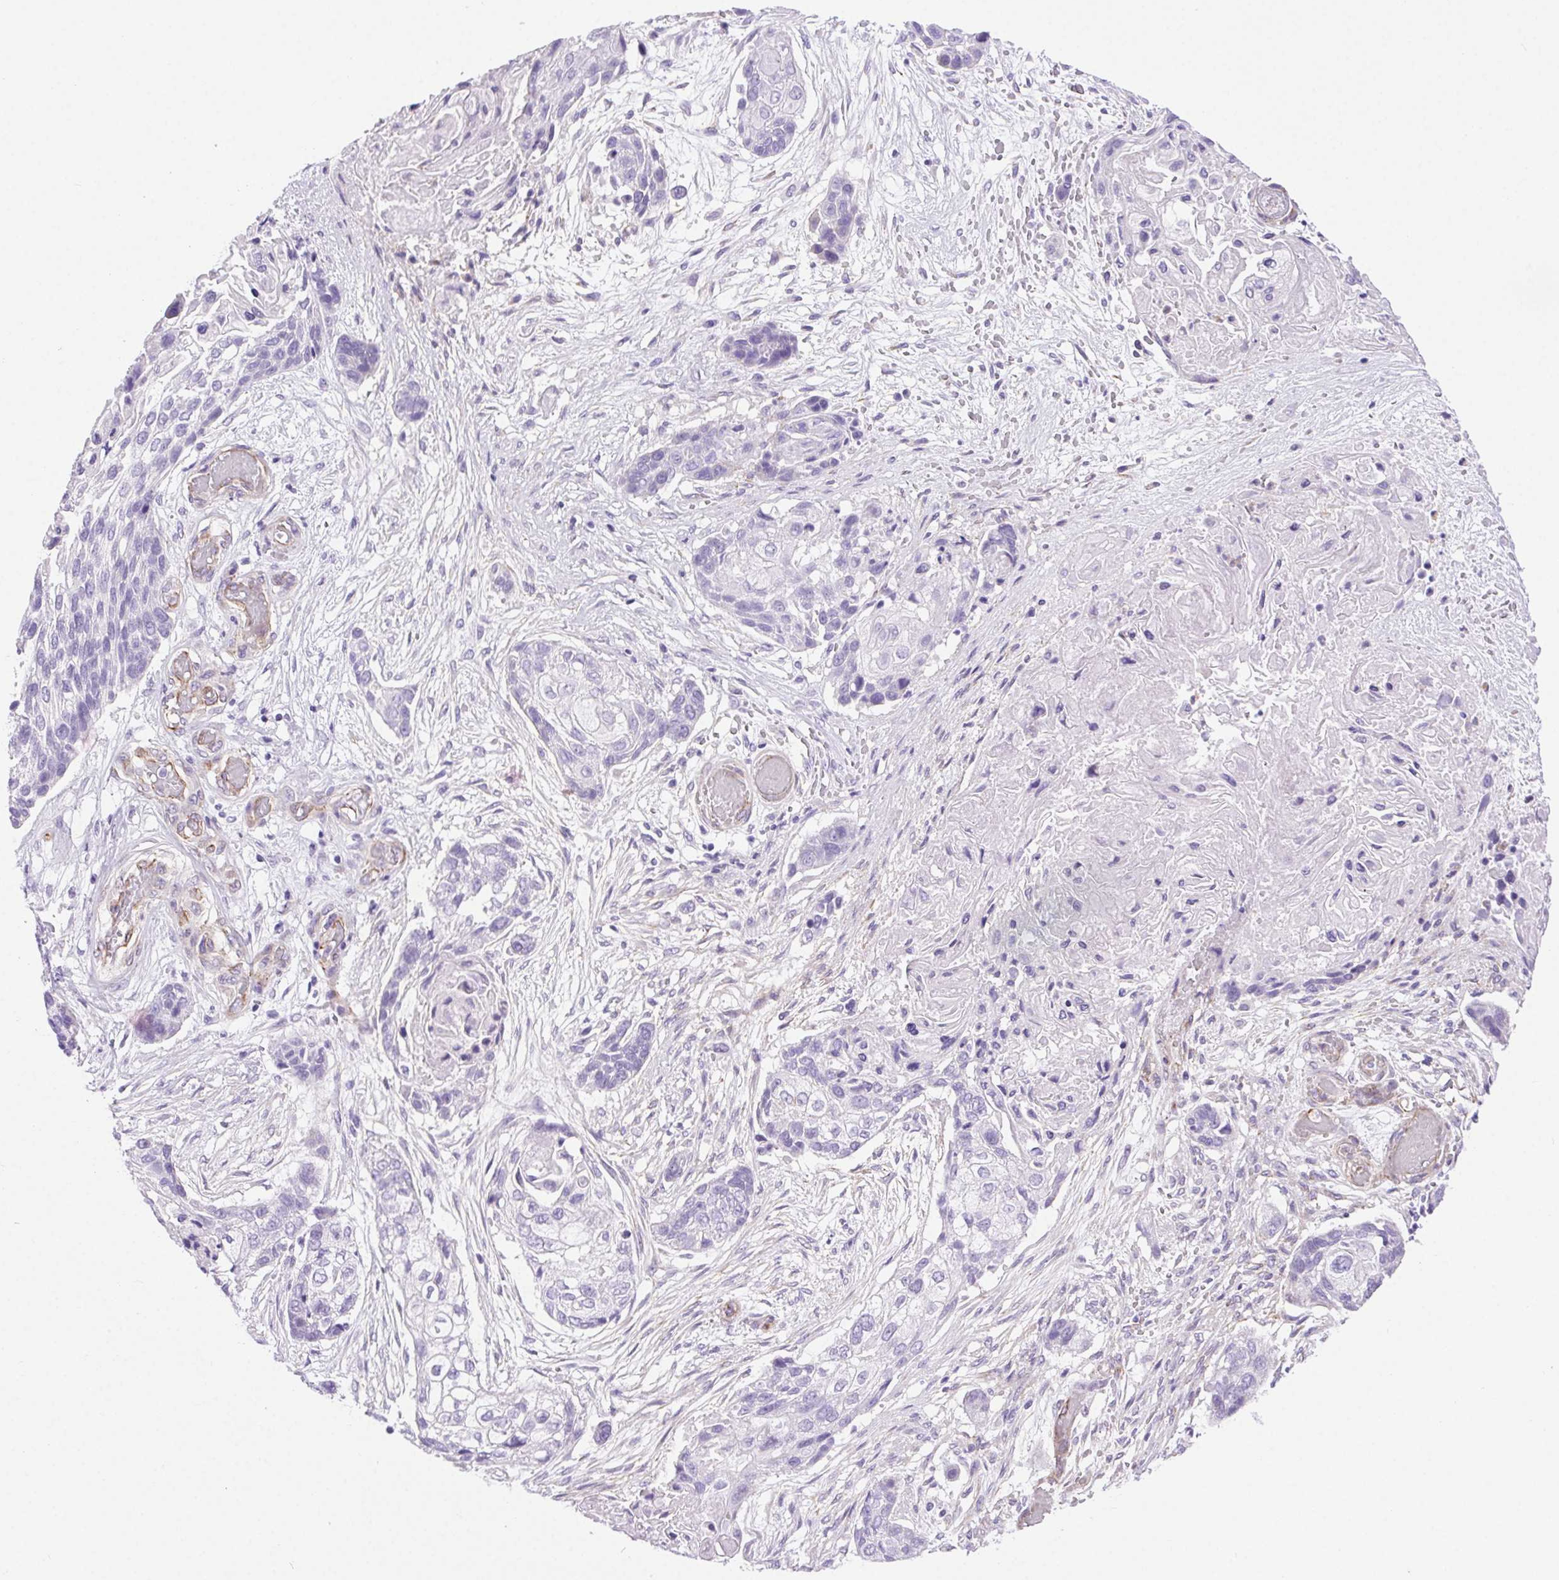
{"staining": {"intensity": "negative", "quantity": "none", "location": "none"}, "tissue": "lung cancer", "cell_type": "Tumor cells", "image_type": "cancer", "snomed": [{"axis": "morphology", "description": "Squamous cell carcinoma, NOS"}, {"axis": "topography", "description": "Lung"}], "caption": "A histopathology image of squamous cell carcinoma (lung) stained for a protein demonstrates no brown staining in tumor cells.", "gene": "SHCBP1L", "patient": {"sex": "male", "age": 69}}